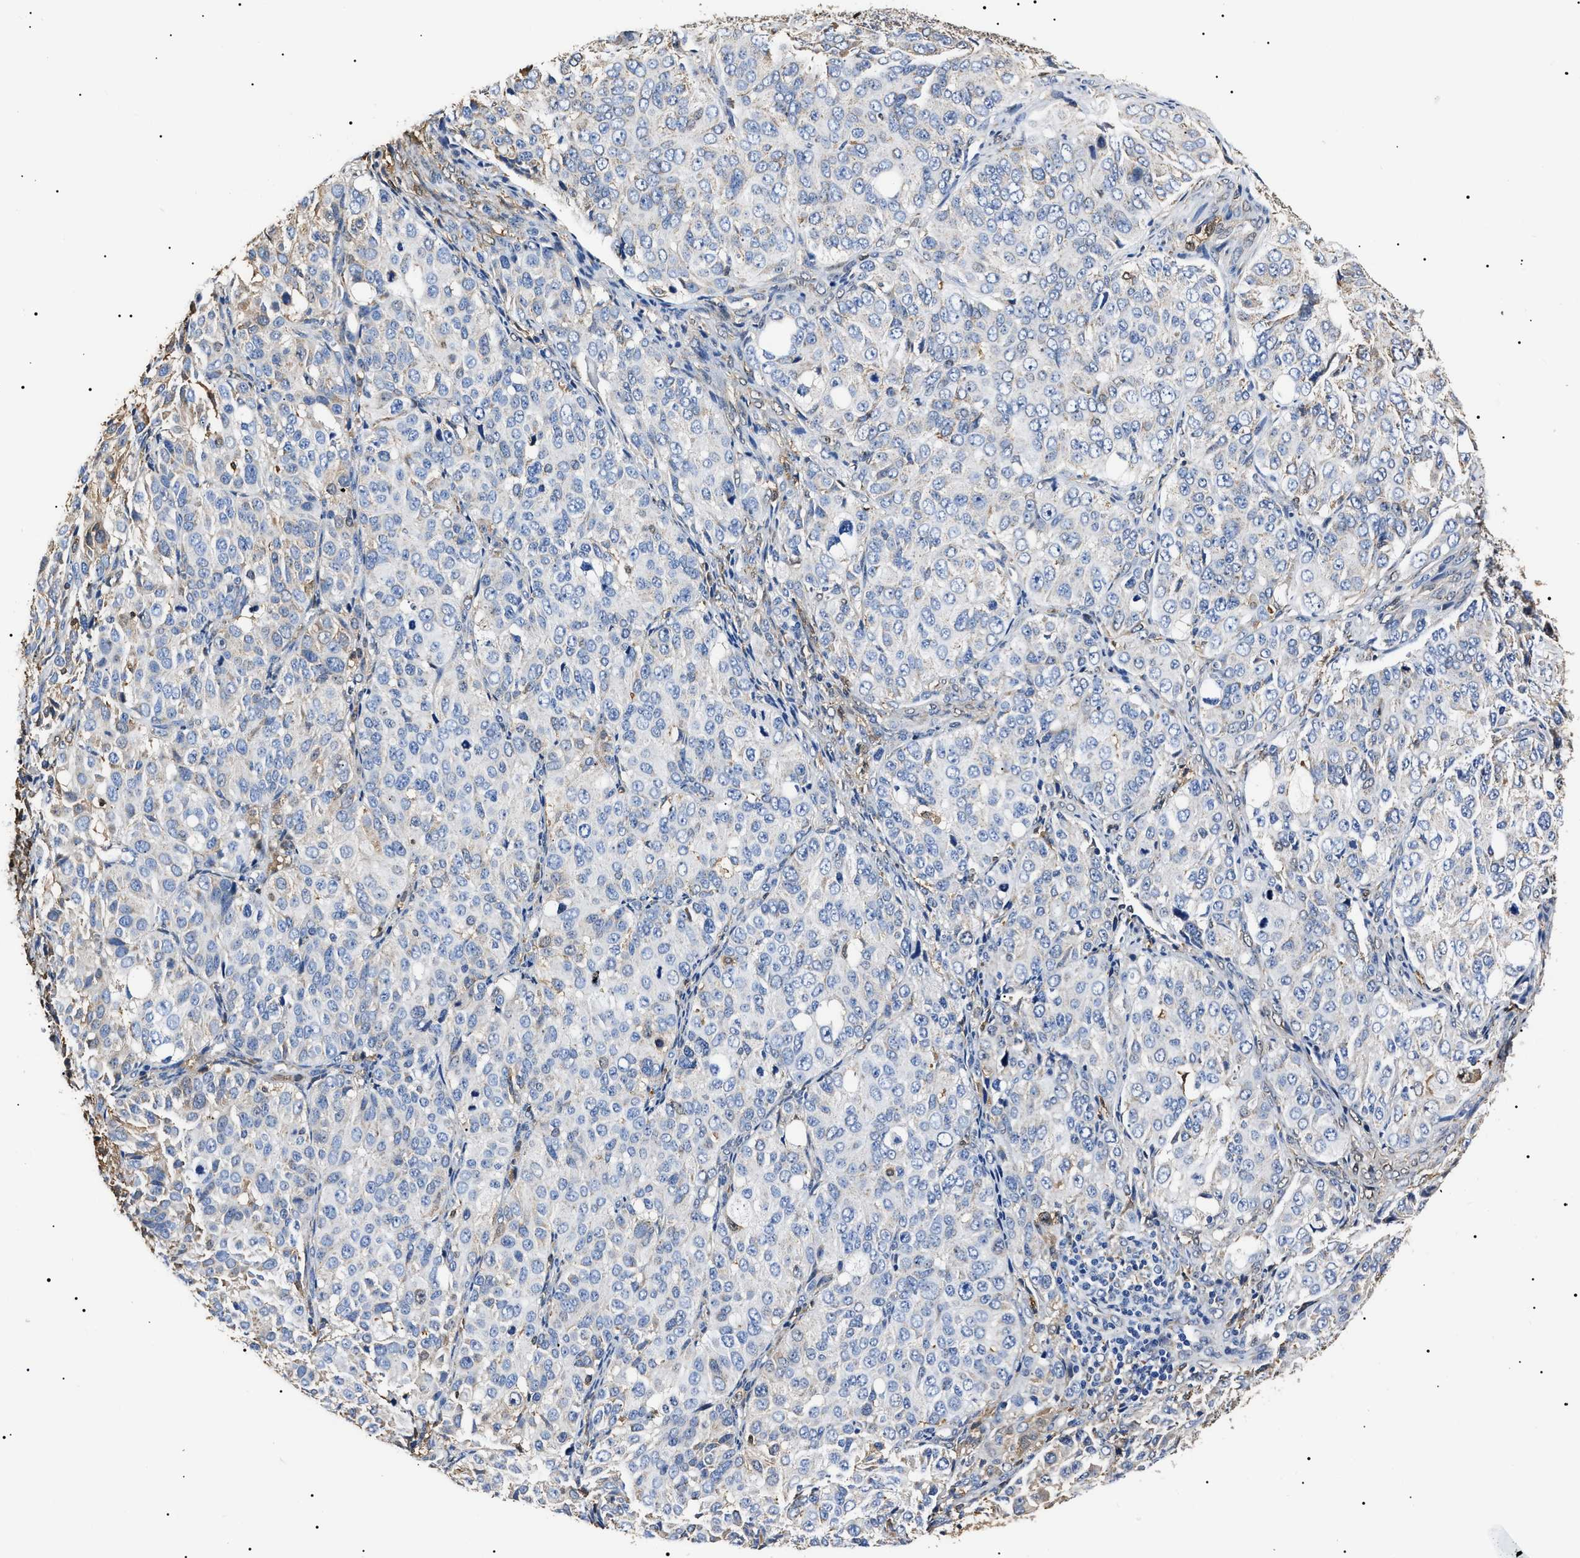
{"staining": {"intensity": "negative", "quantity": "none", "location": "none"}, "tissue": "ovarian cancer", "cell_type": "Tumor cells", "image_type": "cancer", "snomed": [{"axis": "morphology", "description": "Carcinoma, endometroid"}, {"axis": "topography", "description": "Ovary"}], "caption": "IHC of ovarian cancer (endometroid carcinoma) reveals no positivity in tumor cells.", "gene": "ALDH1A1", "patient": {"sex": "female", "age": 51}}